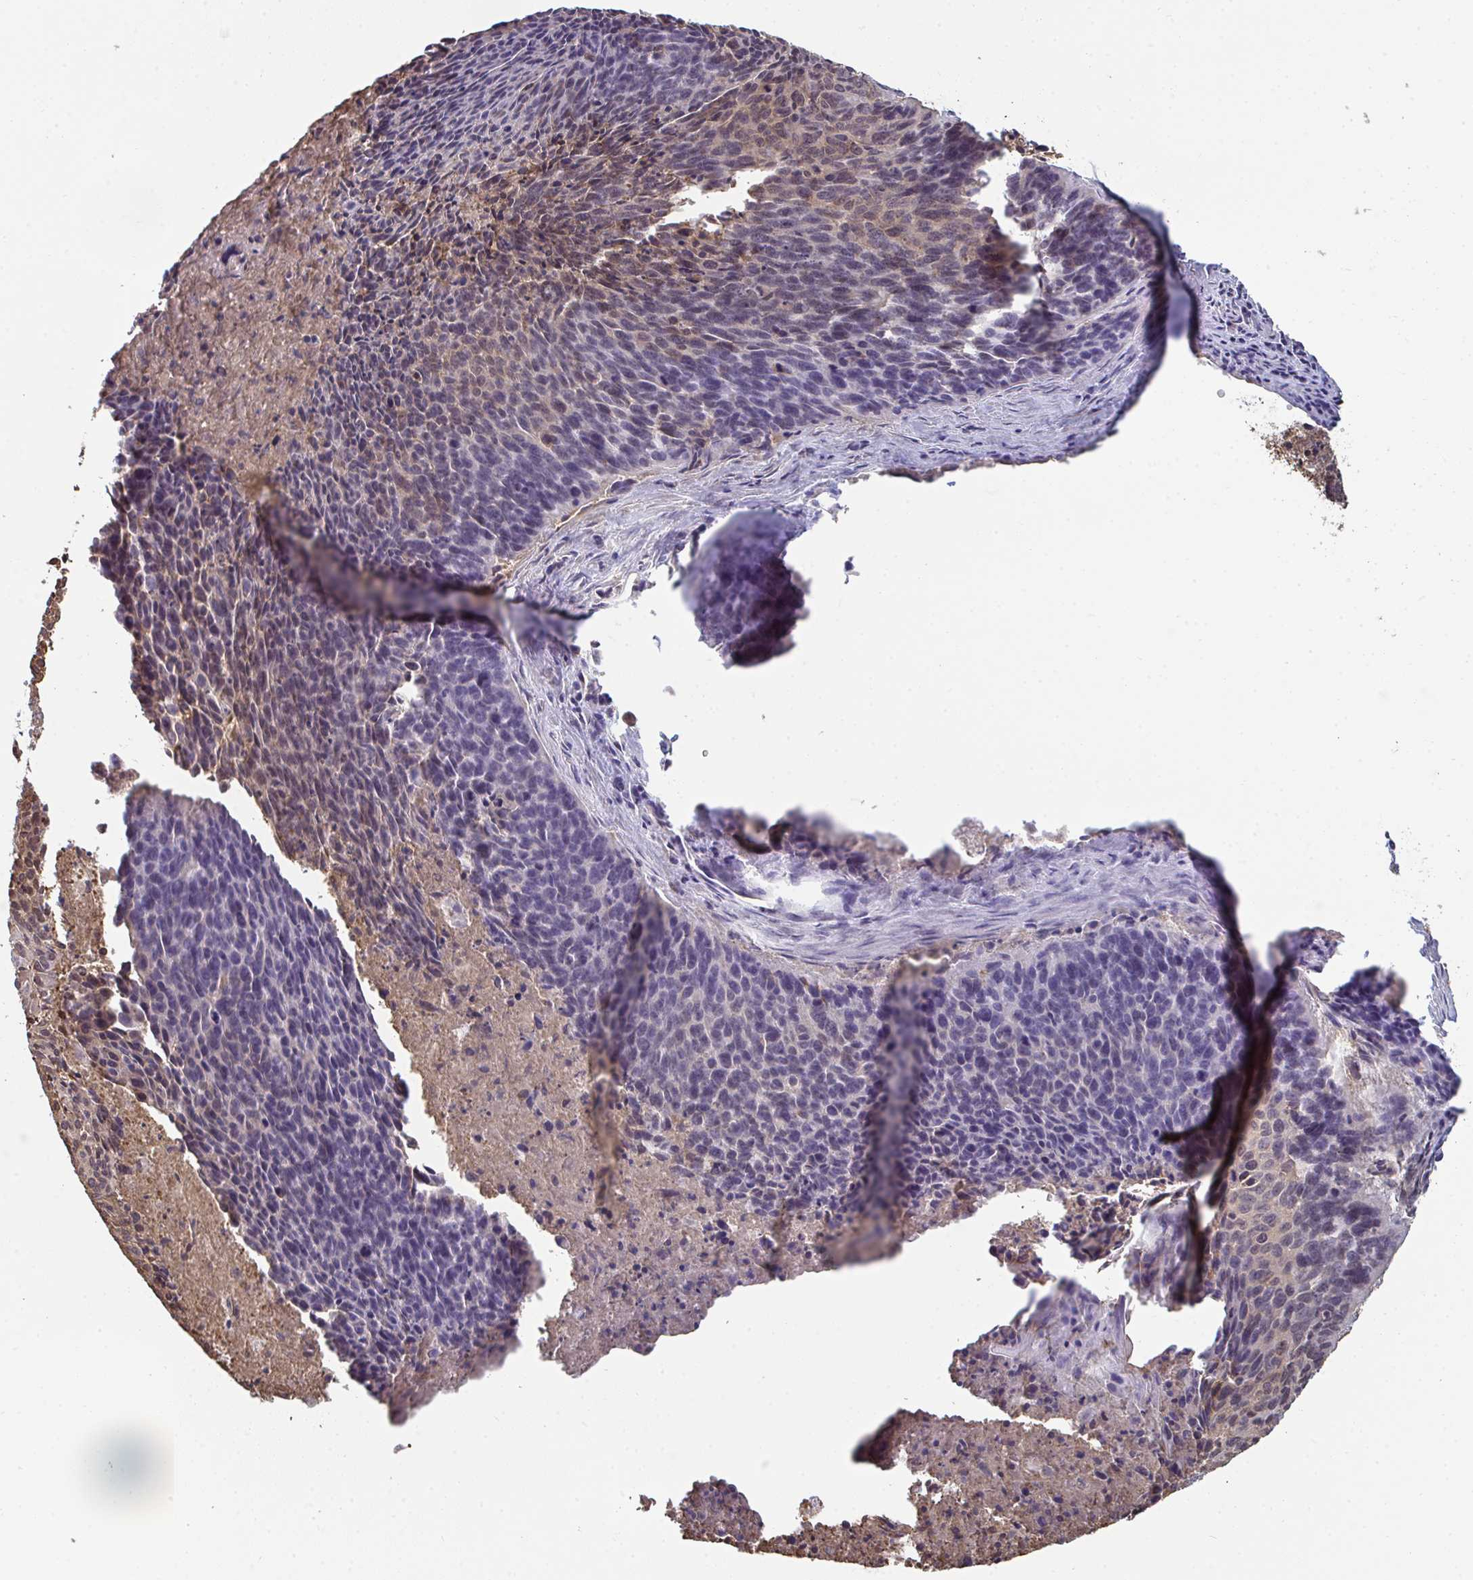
{"staining": {"intensity": "moderate", "quantity": "25%-75%", "location": "nuclear"}, "tissue": "cervical cancer", "cell_type": "Tumor cells", "image_type": "cancer", "snomed": [{"axis": "morphology", "description": "Squamous cell carcinoma, NOS"}, {"axis": "topography", "description": "Cervix"}], "caption": "The micrograph exhibits a brown stain indicating the presence of a protein in the nuclear of tumor cells in cervical cancer (squamous cell carcinoma). The staining is performed using DAB (3,3'-diaminobenzidine) brown chromogen to label protein expression. The nuclei are counter-stained blue using hematoxylin.", "gene": "TTC9C", "patient": {"sex": "female", "age": 55}}